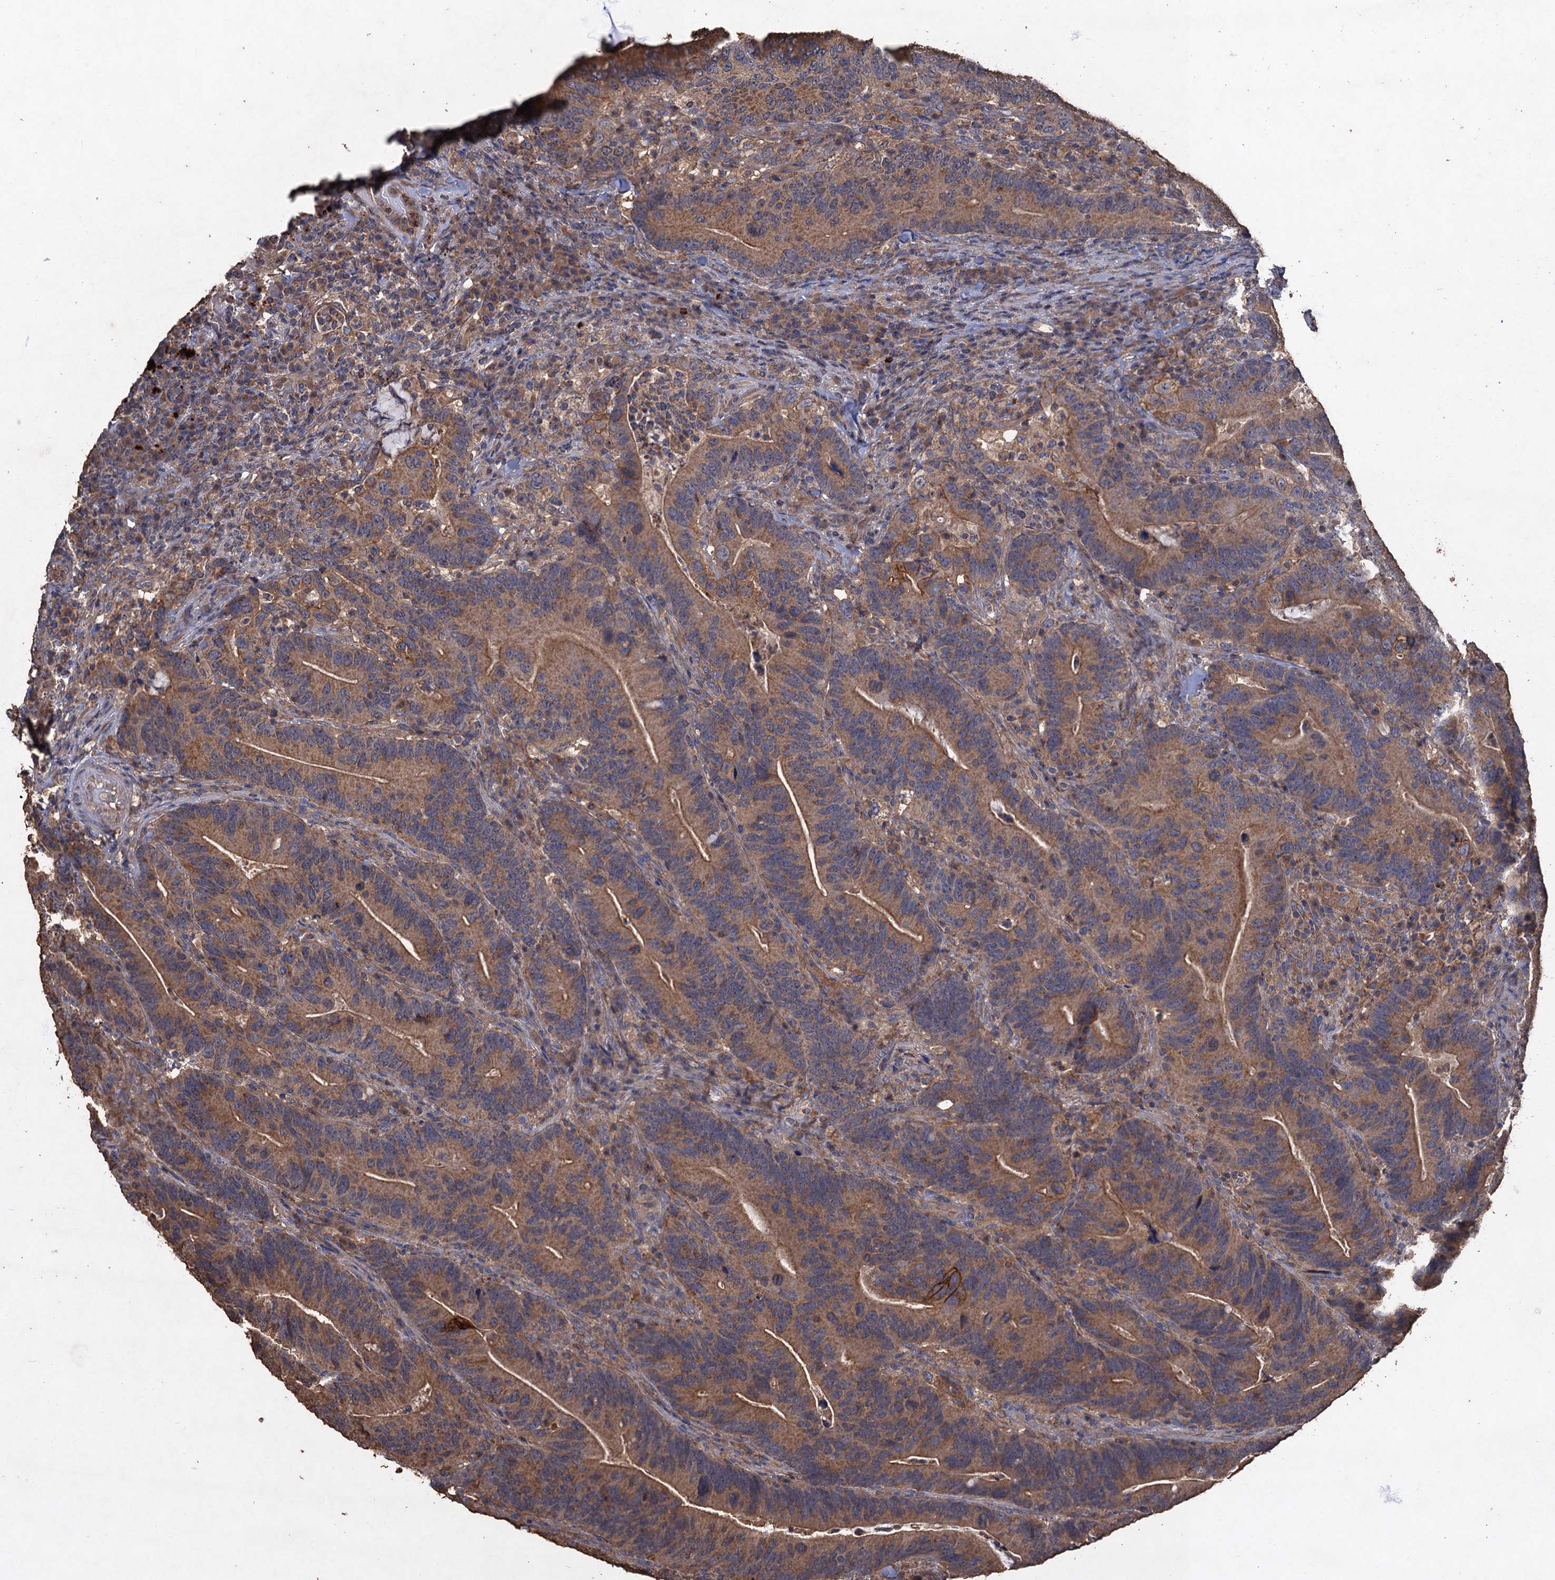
{"staining": {"intensity": "moderate", "quantity": ">75%", "location": "cytoplasmic/membranous"}, "tissue": "colorectal cancer", "cell_type": "Tumor cells", "image_type": "cancer", "snomed": [{"axis": "morphology", "description": "Adenocarcinoma, NOS"}, {"axis": "topography", "description": "Colon"}], "caption": "Protein expression analysis of human colorectal cancer (adenocarcinoma) reveals moderate cytoplasmic/membranous positivity in approximately >75% of tumor cells.", "gene": "SCUBE3", "patient": {"sex": "female", "age": 66}}